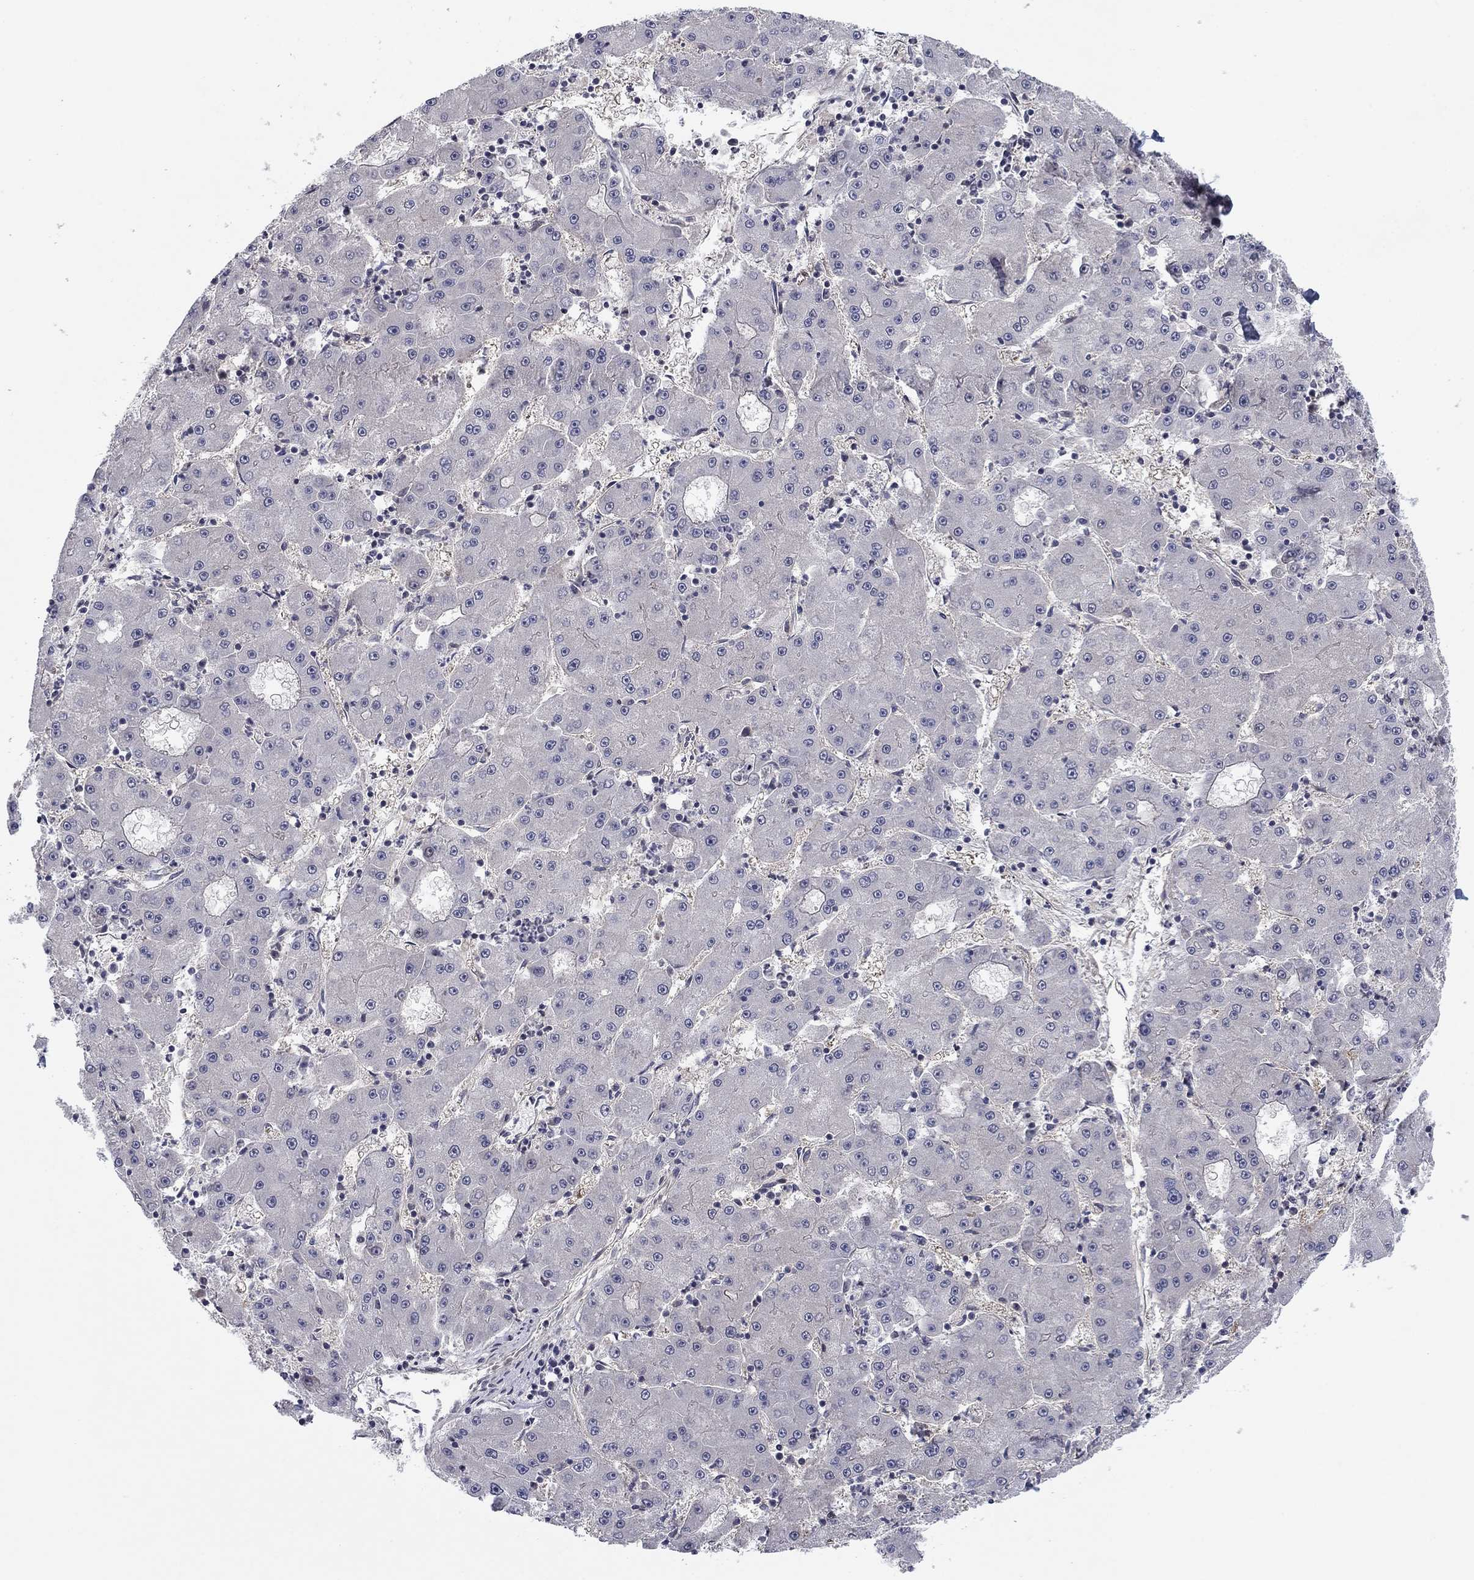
{"staining": {"intensity": "negative", "quantity": "none", "location": "none"}, "tissue": "liver cancer", "cell_type": "Tumor cells", "image_type": "cancer", "snomed": [{"axis": "morphology", "description": "Carcinoma, Hepatocellular, NOS"}, {"axis": "topography", "description": "Liver"}], "caption": "The photomicrograph displays no significant staining in tumor cells of liver hepatocellular carcinoma. (Stains: DAB (3,3'-diaminobenzidine) IHC with hematoxylin counter stain, Microscopy: brightfield microscopy at high magnification).", "gene": "BCL11A", "patient": {"sex": "male", "age": 73}}